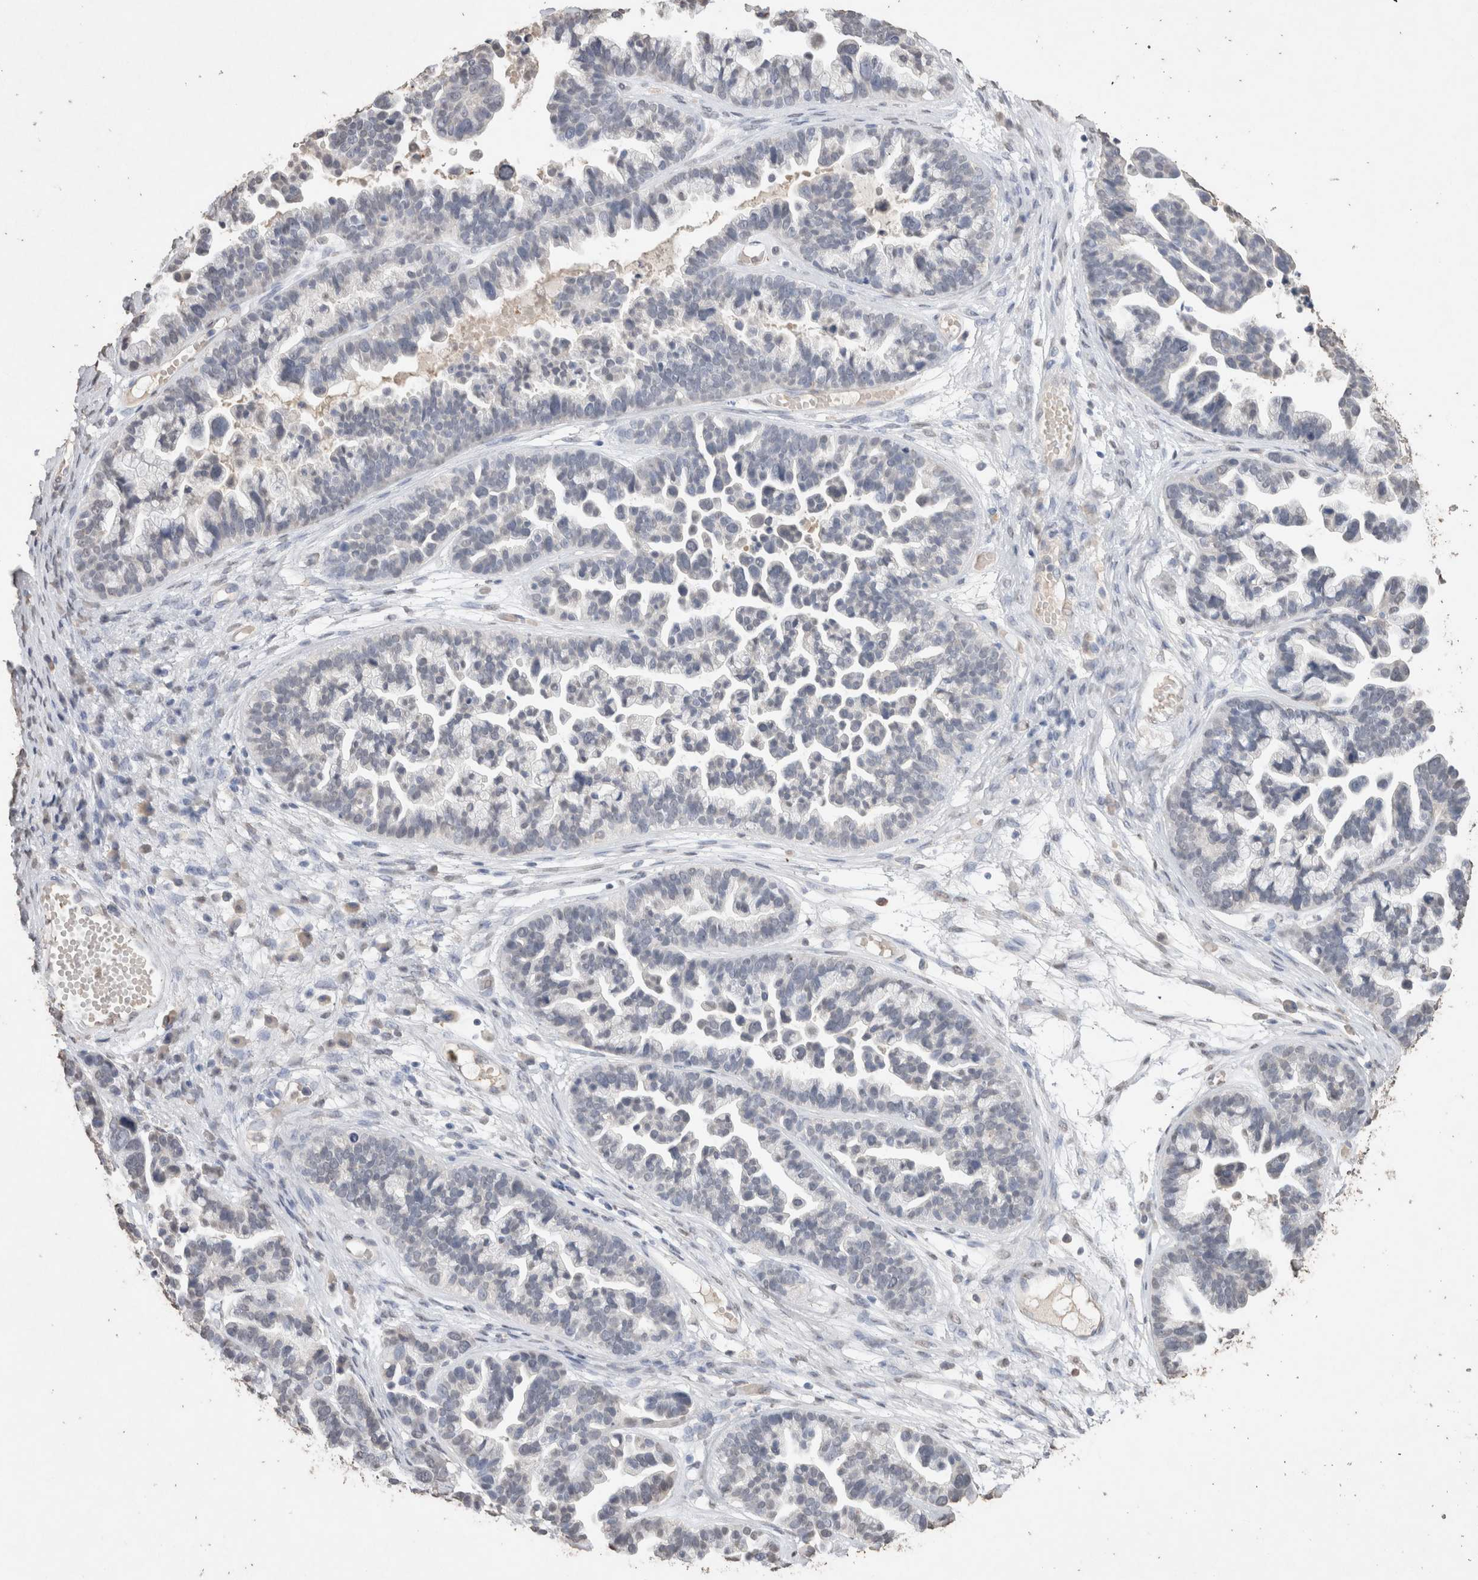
{"staining": {"intensity": "negative", "quantity": "none", "location": "none"}, "tissue": "ovarian cancer", "cell_type": "Tumor cells", "image_type": "cancer", "snomed": [{"axis": "morphology", "description": "Cystadenocarcinoma, serous, NOS"}, {"axis": "topography", "description": "Ovary"}], "caption": "Tumor cells show no significant staining in ovarian serous cystadenocarcinoma. (Brightfield microscopy of DAB (3,3'-diaminobenzidine) immunohistochemistry (IHC) at high magnification).", "gene": "LGALS2", "patient": {"sex": "female", "age": 56}}